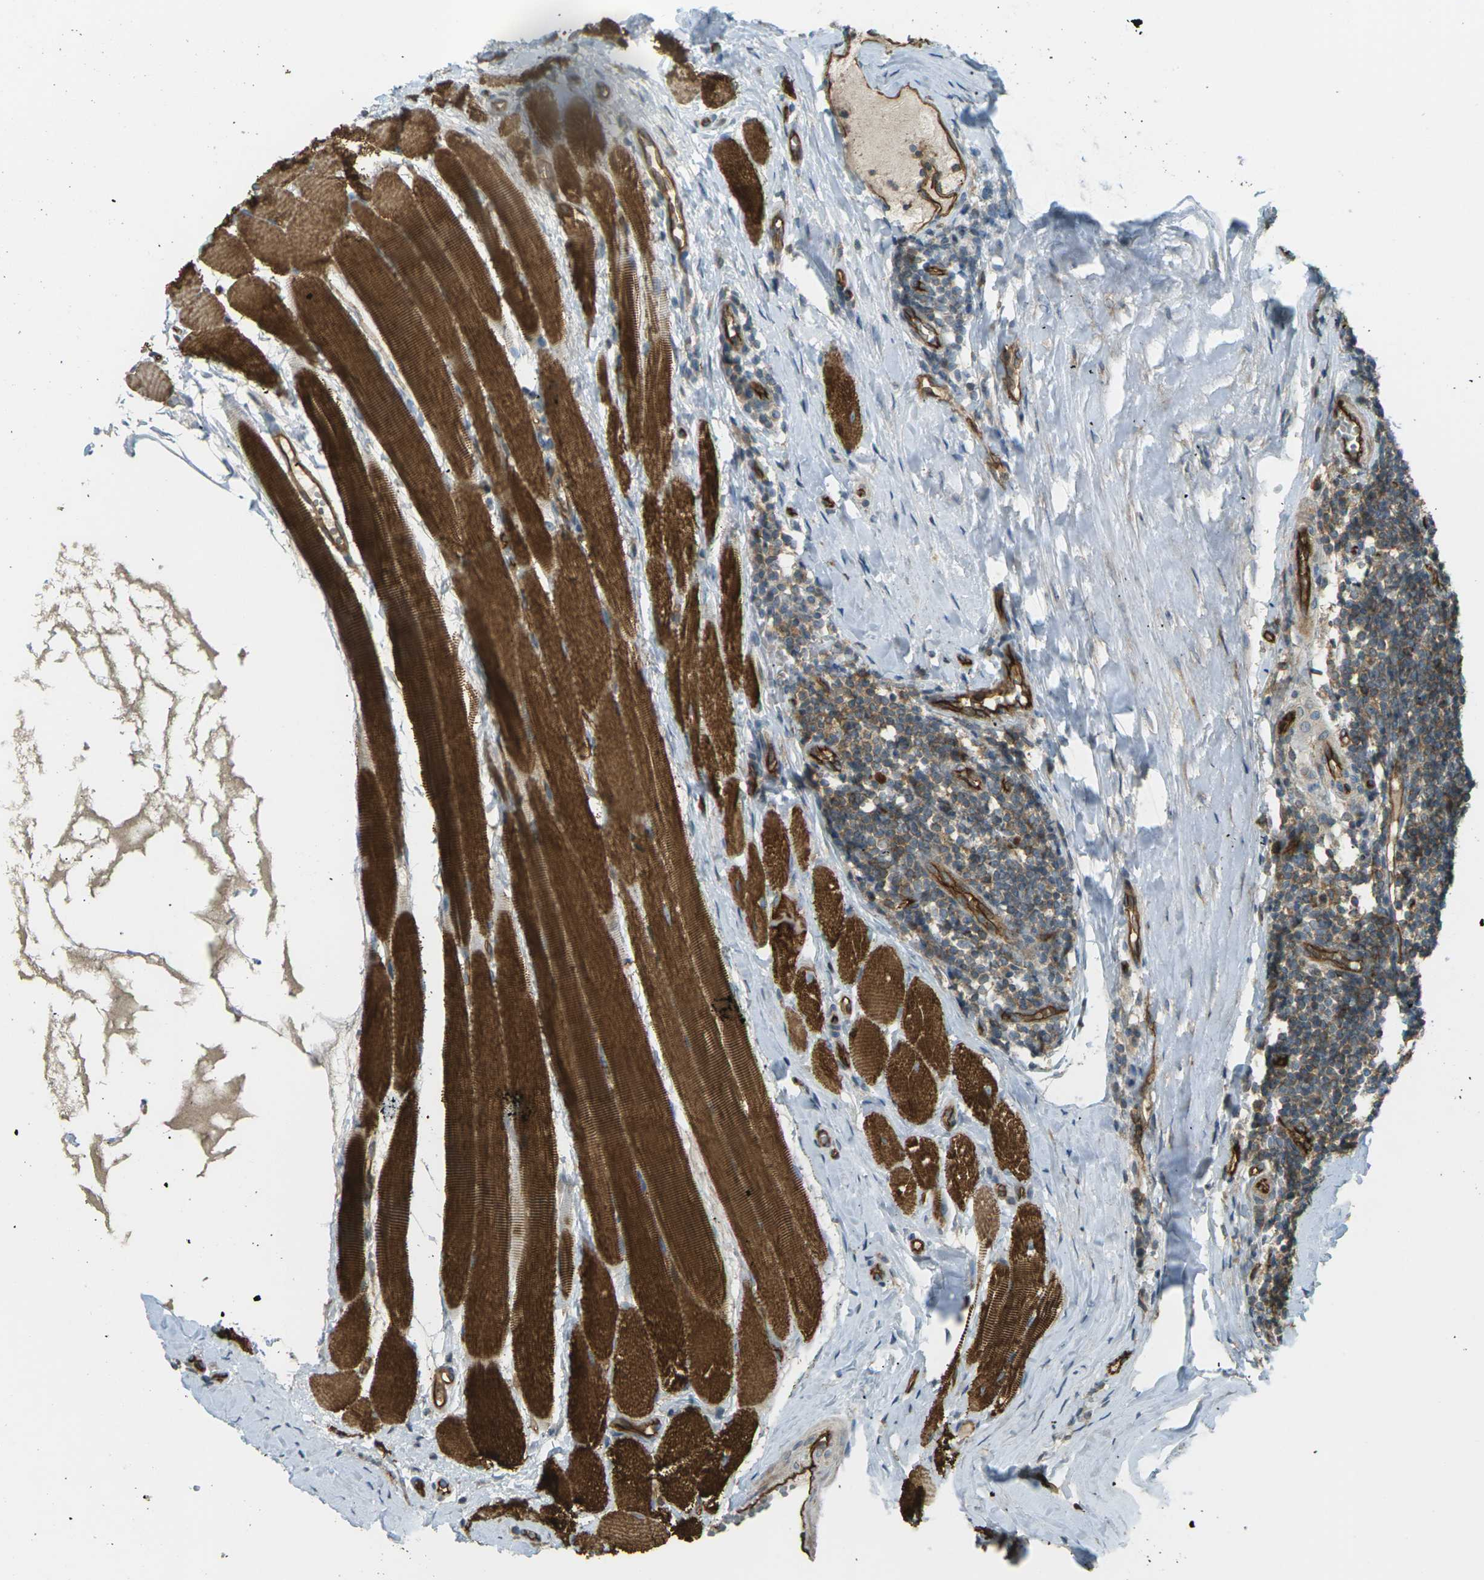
{"staining": {"intensity": "moderate", "quantity": "25%-75%", "location": "cytoplasmic/membranous"}, "tissue": "tonsil", "cell_type": "Germinal center cells", "image_type": "normal", "snomed": [{"axis": "morphology", "description": "Normal tissue, NOS"}, {"axis": "topography", "description": "Tonsil"}], "caption": "Moderate cytoplasmic/membranous positivity is present in about 25%-75% of germinal center cells in normal tonsil. (Brightfield microscopy of DAB IHC at high magnification).", "gene": "S1PR1", "patient": {"sex": "female", "age": 19}}